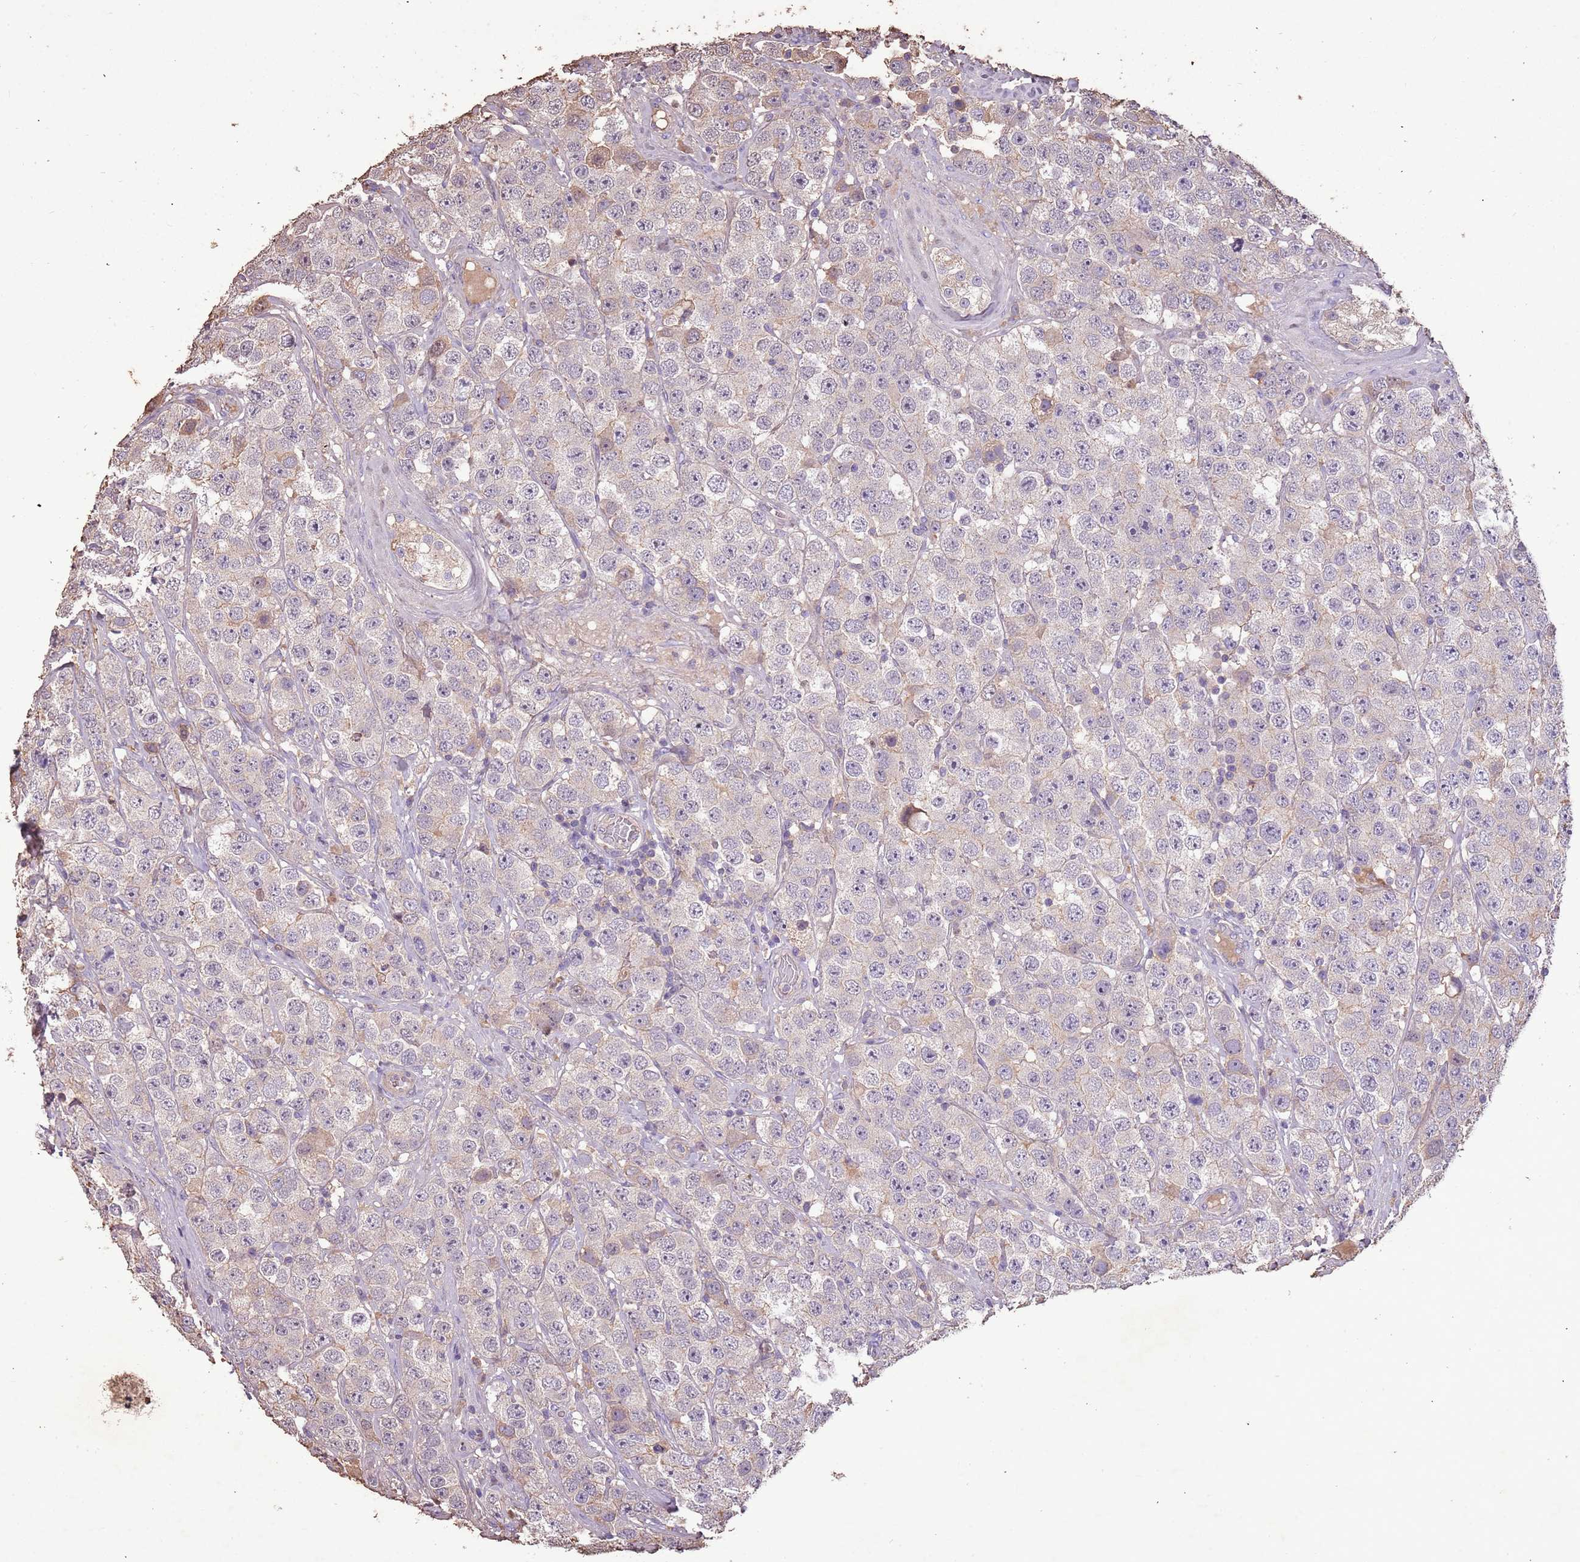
{"staining": {"intensity": "negative", "quantity": "none", "location": "none"}, "tissue": "testis cancer", "cell_type": "Tumor cells", "image_type": "cancer", "snomed": [{"axis": "morphology", "description": "Seminoma, NOS"}, {"axis": "topography", "description": "Testis"}], "caption": "The photomicrograph exhibits no significant positivity in tumor cells of testis cancer. (DAB immunohistochemistry with hematoxylin counter stain).", "gene": "FECH", "patient": {"sex": "male", "age": 28}}